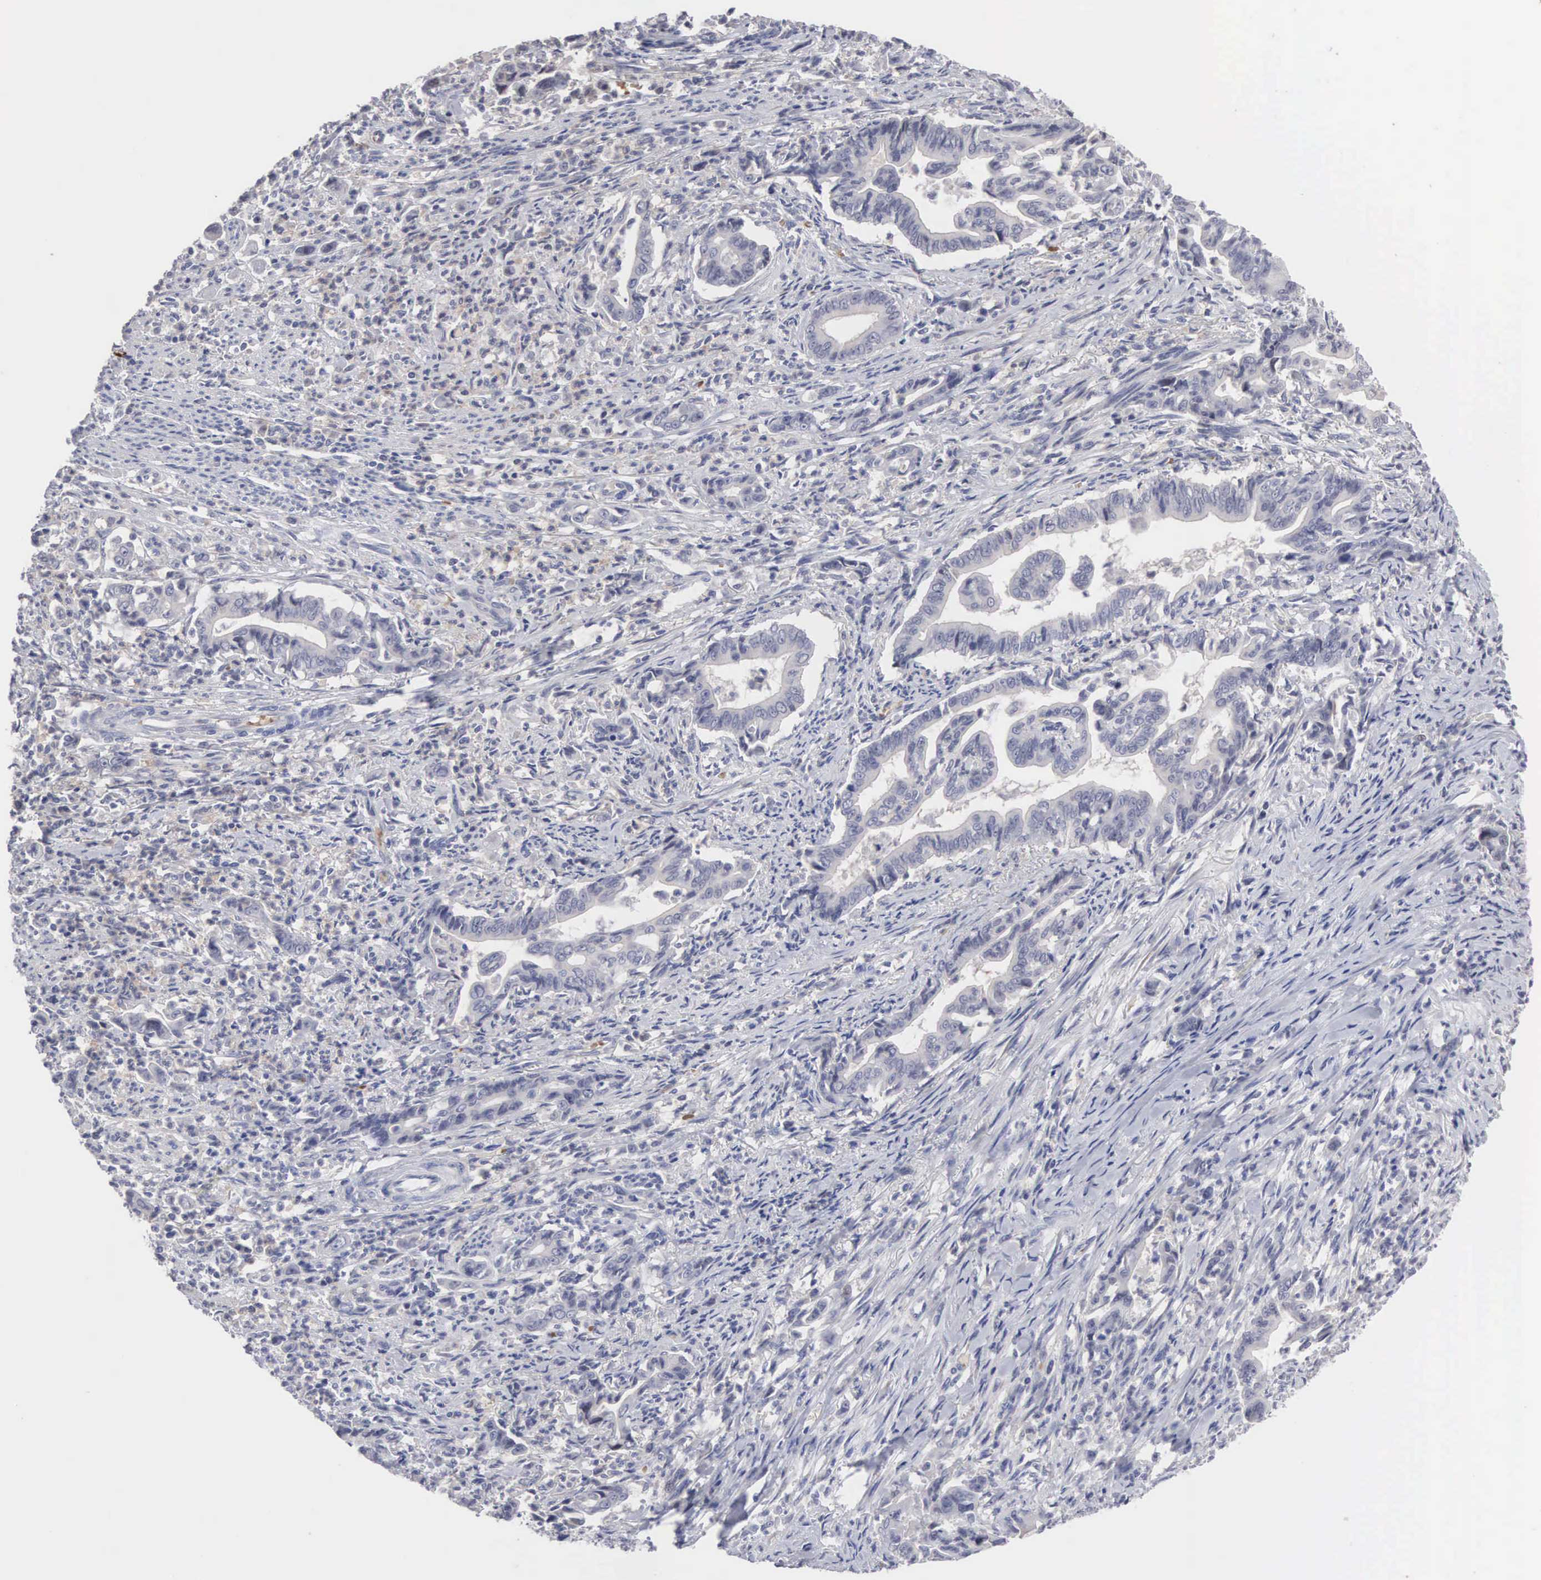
{"staining": {"intensity": "negative", "quantity": "none", "location": "none"}, "tissue": "stomach cancer", "cell_type": "Tumor cells", "image_type": "cancer", "snomed": [{"axis": "morphology", "description": "Adenocarcinoma, NOS"}, {"axis": "topography", "description": "Stomach"}], "caption": "Protein analysis of stomach adenocarcinoma exhibits no significant expression in tumor cells.", "gene": "ACOT4", "patient": {"sex": "female", "age": 76}}